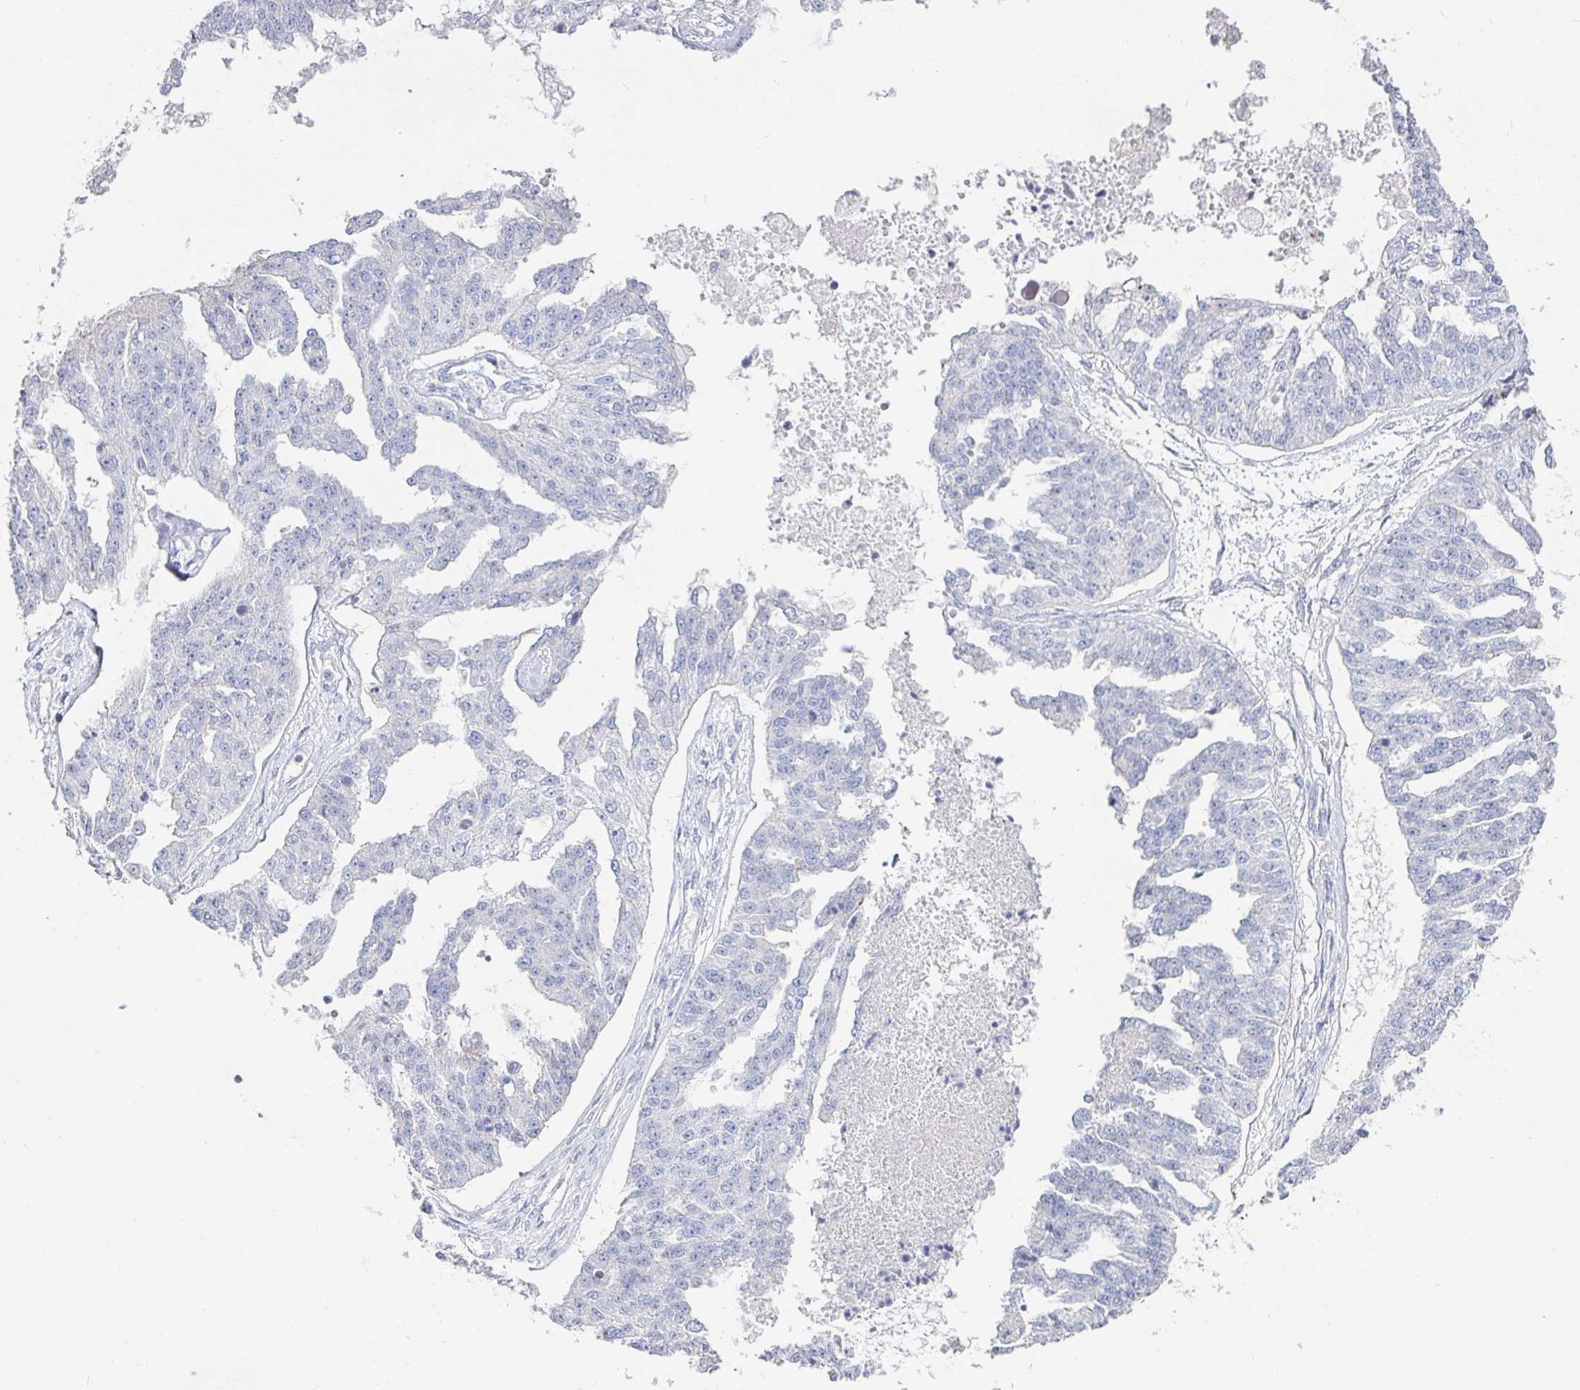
{"staining": {"intensity": "negative", "quantity": "none", "location": "none"}, "tissue": "ovarian cancer", "cell_type": "Tumor cells", "image_type": "cancer", "snomed": [{"axis": "morphology", "description": "Cystadenocarcinoma, serous, NOS"}, {"axis": "topography", "description": "Ovary"}], "caption": "There is no significant expression in tumor cells of ovarian cancer (serous cystadenocarcinoma).", "gene": "PIK3CD", "patient": {"sex": "female", "age": 58}}